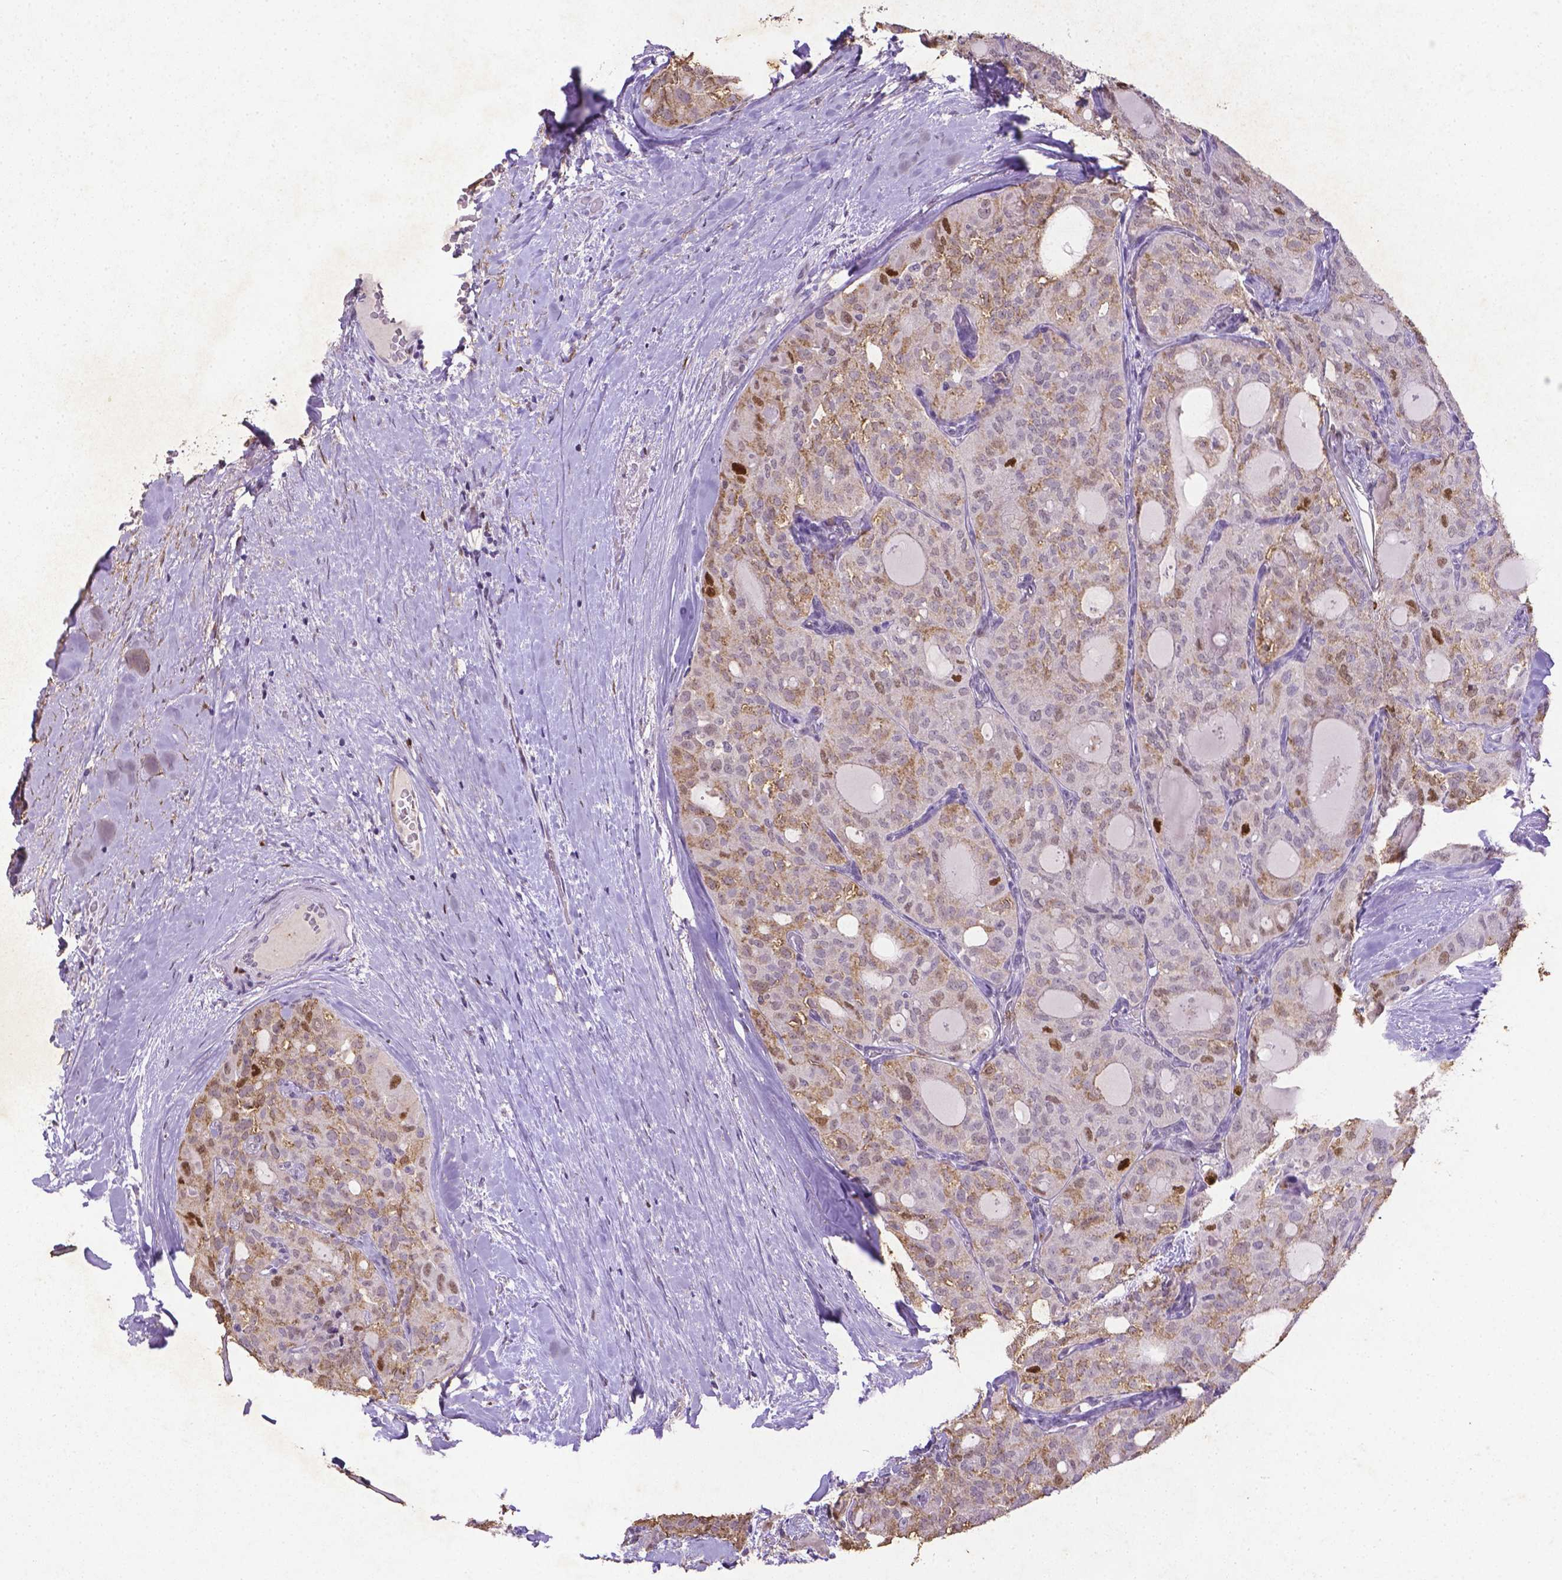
{"staining": {"intensity": "moderate", "quantity": "<25%", "location": "cytoplasmic/membranous,nuclear"}, "tissue": "thyroid cancer", "cell_type": "Tumor cells", "image_type": "cancer", "snomed": [{"axis": "morphology", "description": "Follicular adenoma carcinoma, NOS"}, {"axis": "topography", "description": "Thyroid gland"}], "caption": "Follicular adenoma carcinoma (thyroid) stained for a protein exhibits moderate cytoplasmic/membranous and nuclear positivity in tumor cells.", "gene": "CDKN1A", "patient": {"sex": "male", "age": 75}}